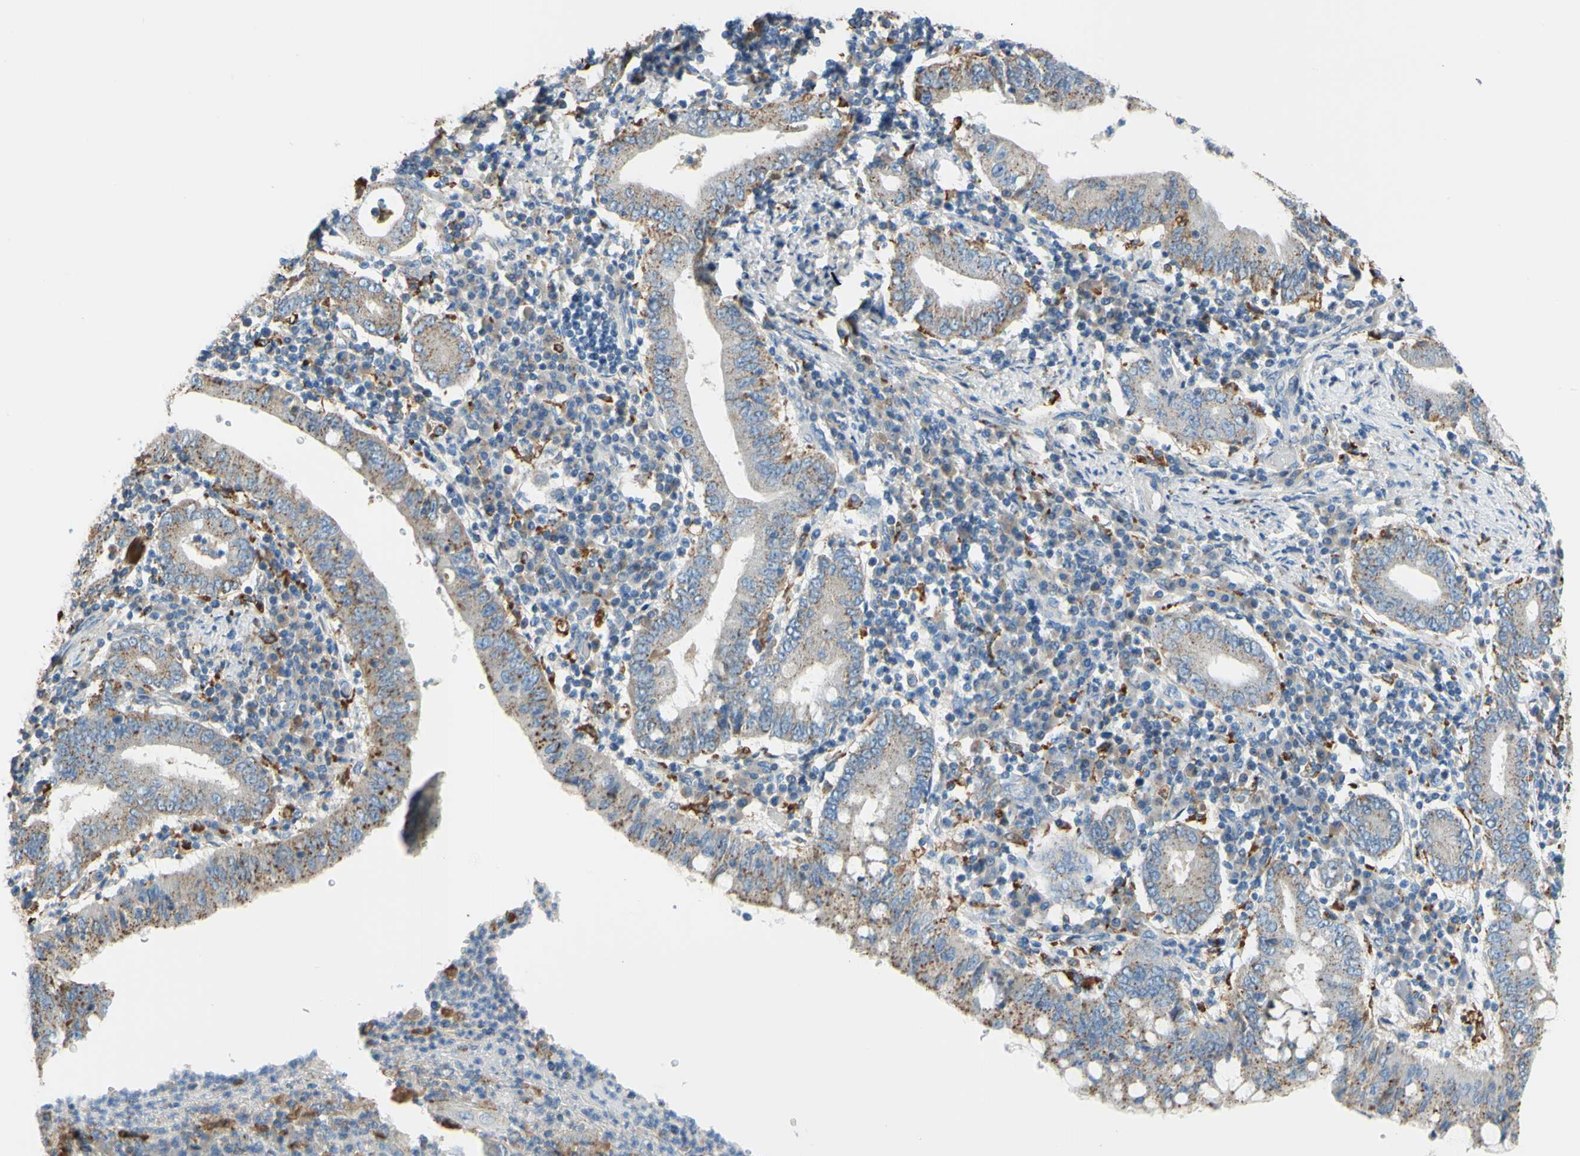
{"staining": {"intensity": "moderate", "quantity": "25%-75%", "location": "cytoplasmic/membranous"}, "tissue": "stomach cancer", "cell_type": "Tumor cells", "image_type": "cancer", "snomed": [{"axis": "morphology", "description": "Normal tissue, NOS"}, {"axis": "morphology", "description": "Adenocarcinoma, NOS"}, {"axis": "topography", "description": "Esophagus"}, {"axis": "topography", "description": "Stomach, upper"}, {"axis": "topography", "description": "Peripheral nerve tissue"}], "caption": "High-magnification brightfield microscopy of stomach cancer stained with DAB (brown) and counterstained with hematoxylin (blue). tumor cells exhibit moderate cytoplasmic/membranous expression is present in approximately25%-75% of cells.", "gene": "CTSD", "patient": {"sex": "male", "age": 62}}